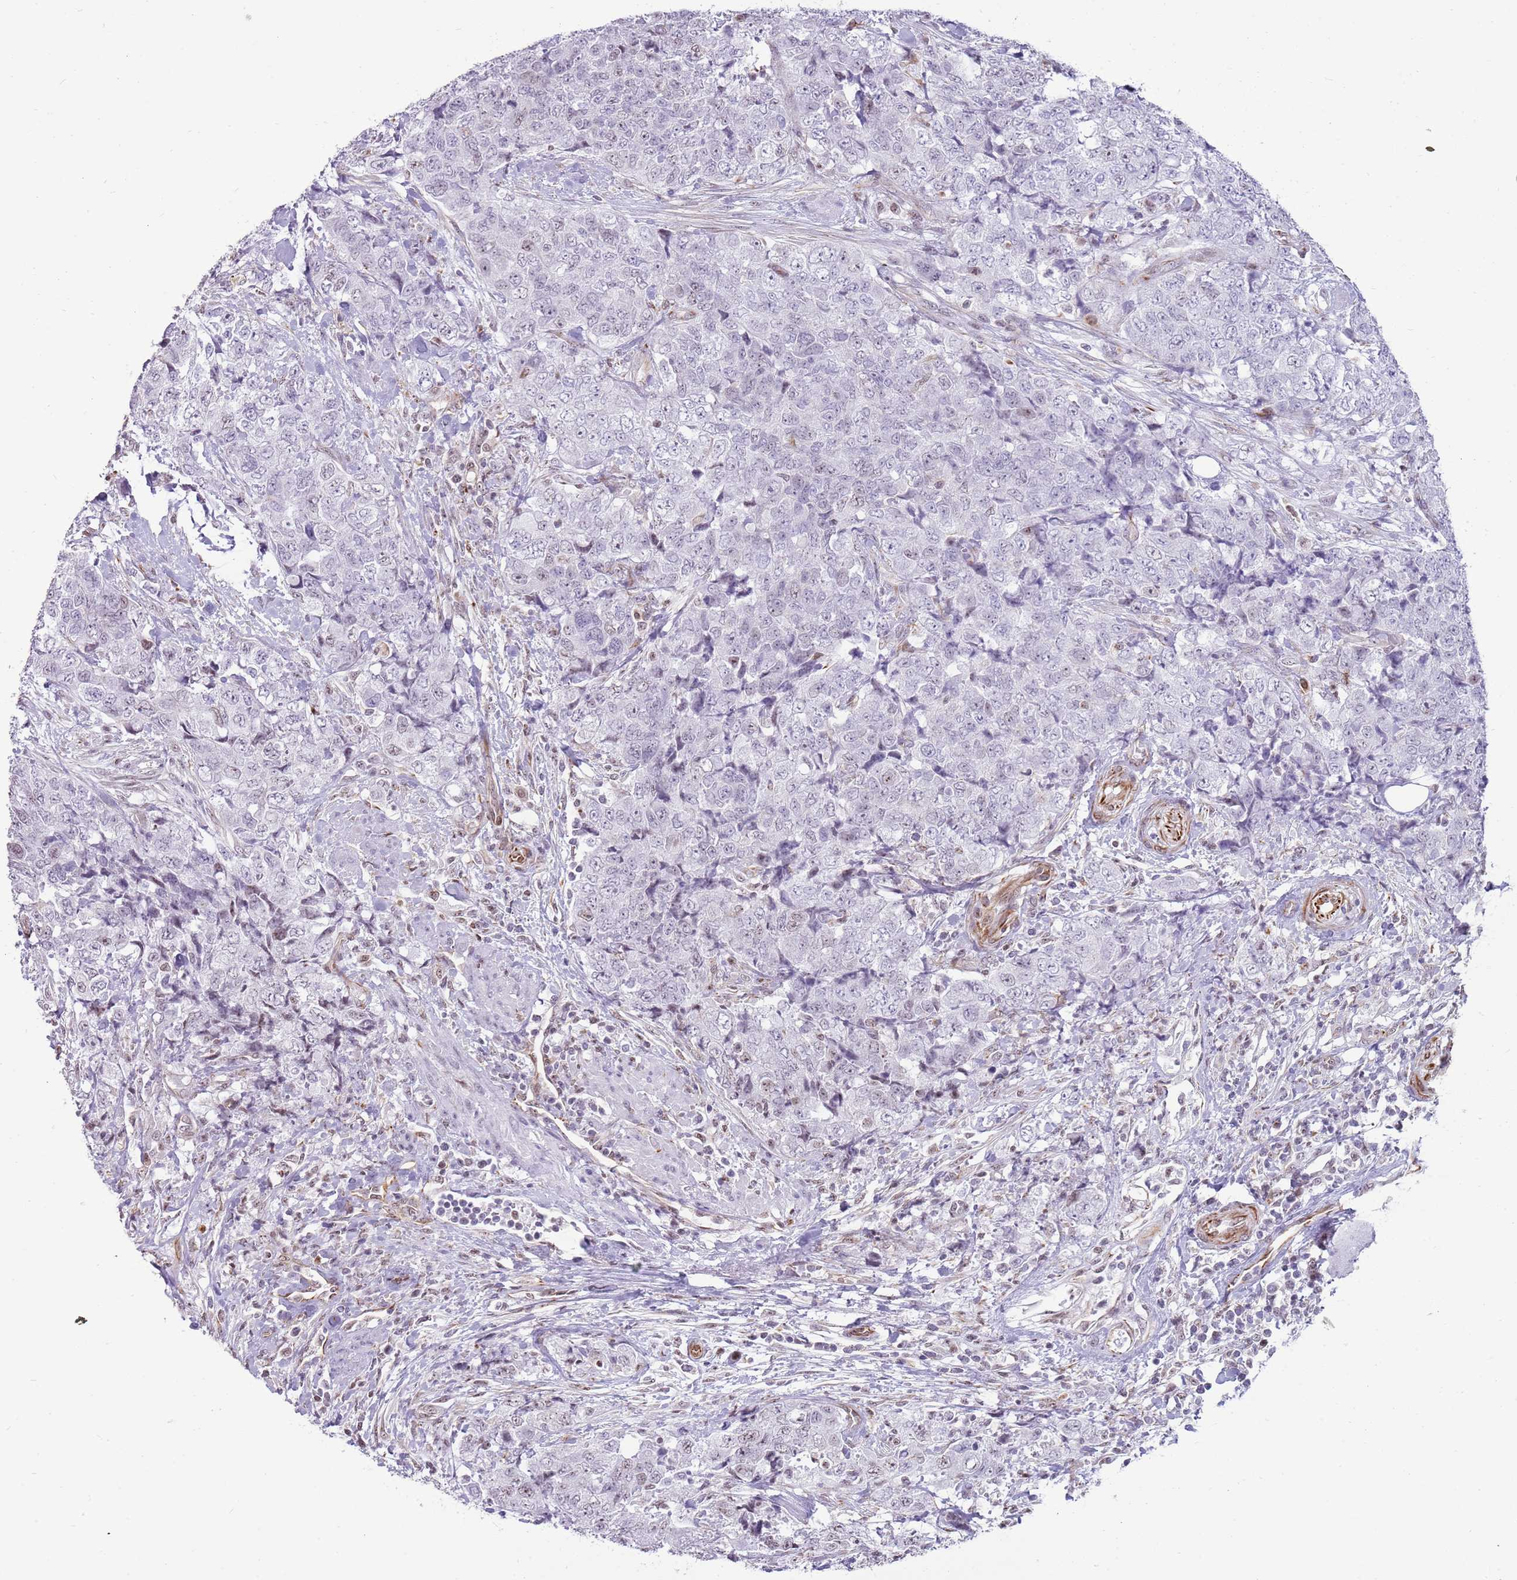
{"staining": {"intensity": "negative", "quantity": "none", "location": "none"}, "tissue": "urothelial cancer", "cell_type": "Tumor cells", "image_type": "cancer", "snomed": [{"axis": "morphology", "description": "Urothelial carcinoma, High grade"}, {"axis": "topography", "description": "Urinary bladder"}], "caption": "Image shows no protein positivity in tumor cells of urothelial cancer tissue.", "gene": "NBPF3", "patient": {"sex": "female", "age": 78}}